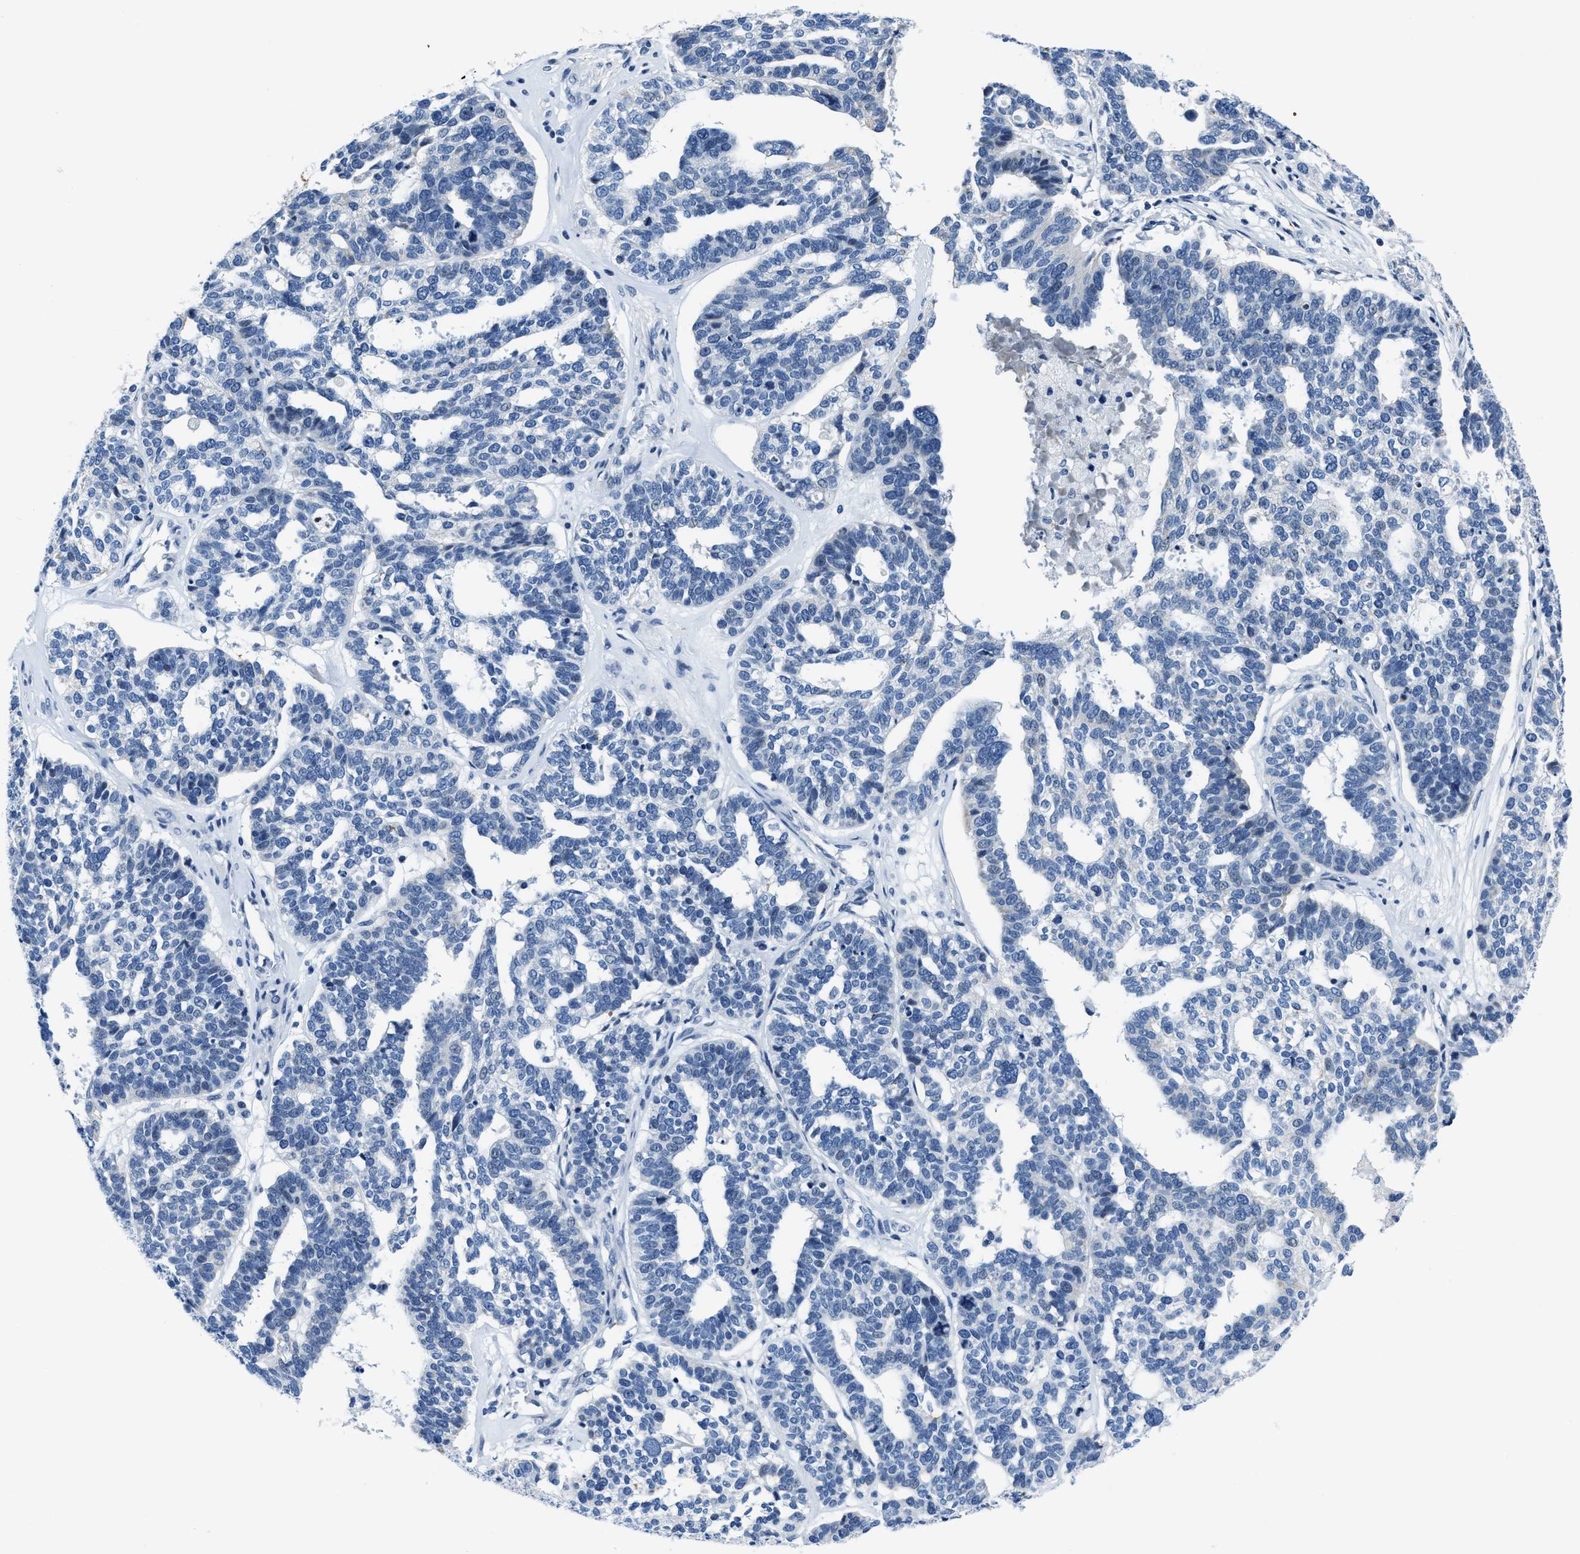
{"staining": {"intensity": "negative", "quantity": "none", "location": "none"}, "tissue": "ovarian cancer", "cell_type": "Tumor cells", "image_type": "cancer", "snomed": [{"axis": "morphology", "description": "Cystadenocarcinoma, serous, NOS"}, {"axis": "topography", "description": "Ovary"}], "caption": "High magnification brightfield microscopy of serous cystadenocarcinoma (ovarian) stained with DAB (brown) and counterstained with hematoxylin (blue): tumor cells show no significant expression. Nuclei are stained in blue.", "gene": "ASZ1", "patient": {"sex": "female", "age": 59}}